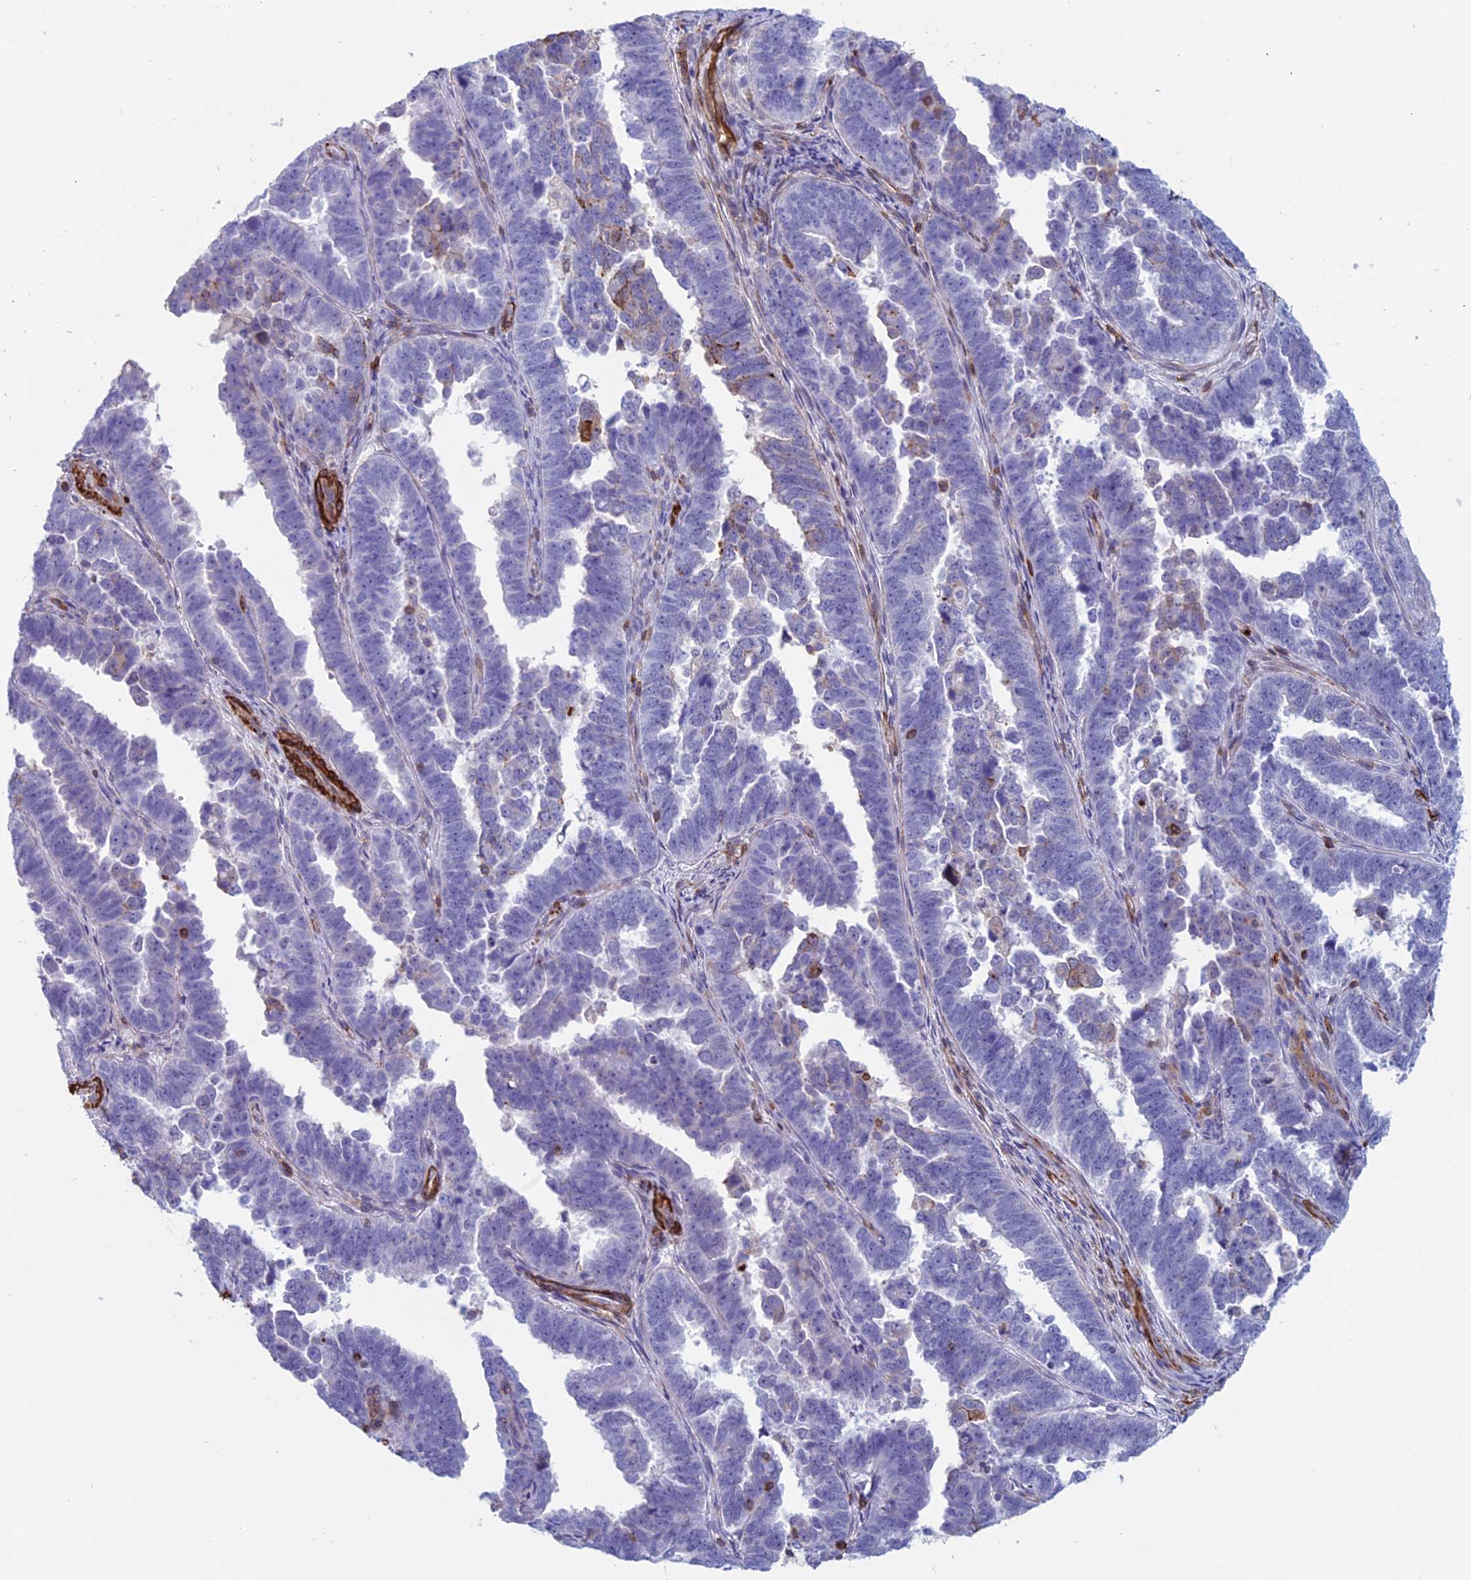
{"staining": {"intensity": "negative", "quantity": "none", "location": "none"}, "tissue": "endometrial cancer", "cell_type": "Tumor cells", "image_type": "cancer", "snomed": [{"axis": "morphology", "description": "Adenocarcinoma, NOS"}, {"axis": "topography", "description": "Endometrium"}], "caption": "High magnification brightfield microscopy of endometrial cancer (adenocarcinoma) stained with DAB (brown) and counterstained with hematoxylin (blue): tumor cells show no significant staining.", "gene": "ANGPTL2", "patient": {"sex": "female", "age": 75}}